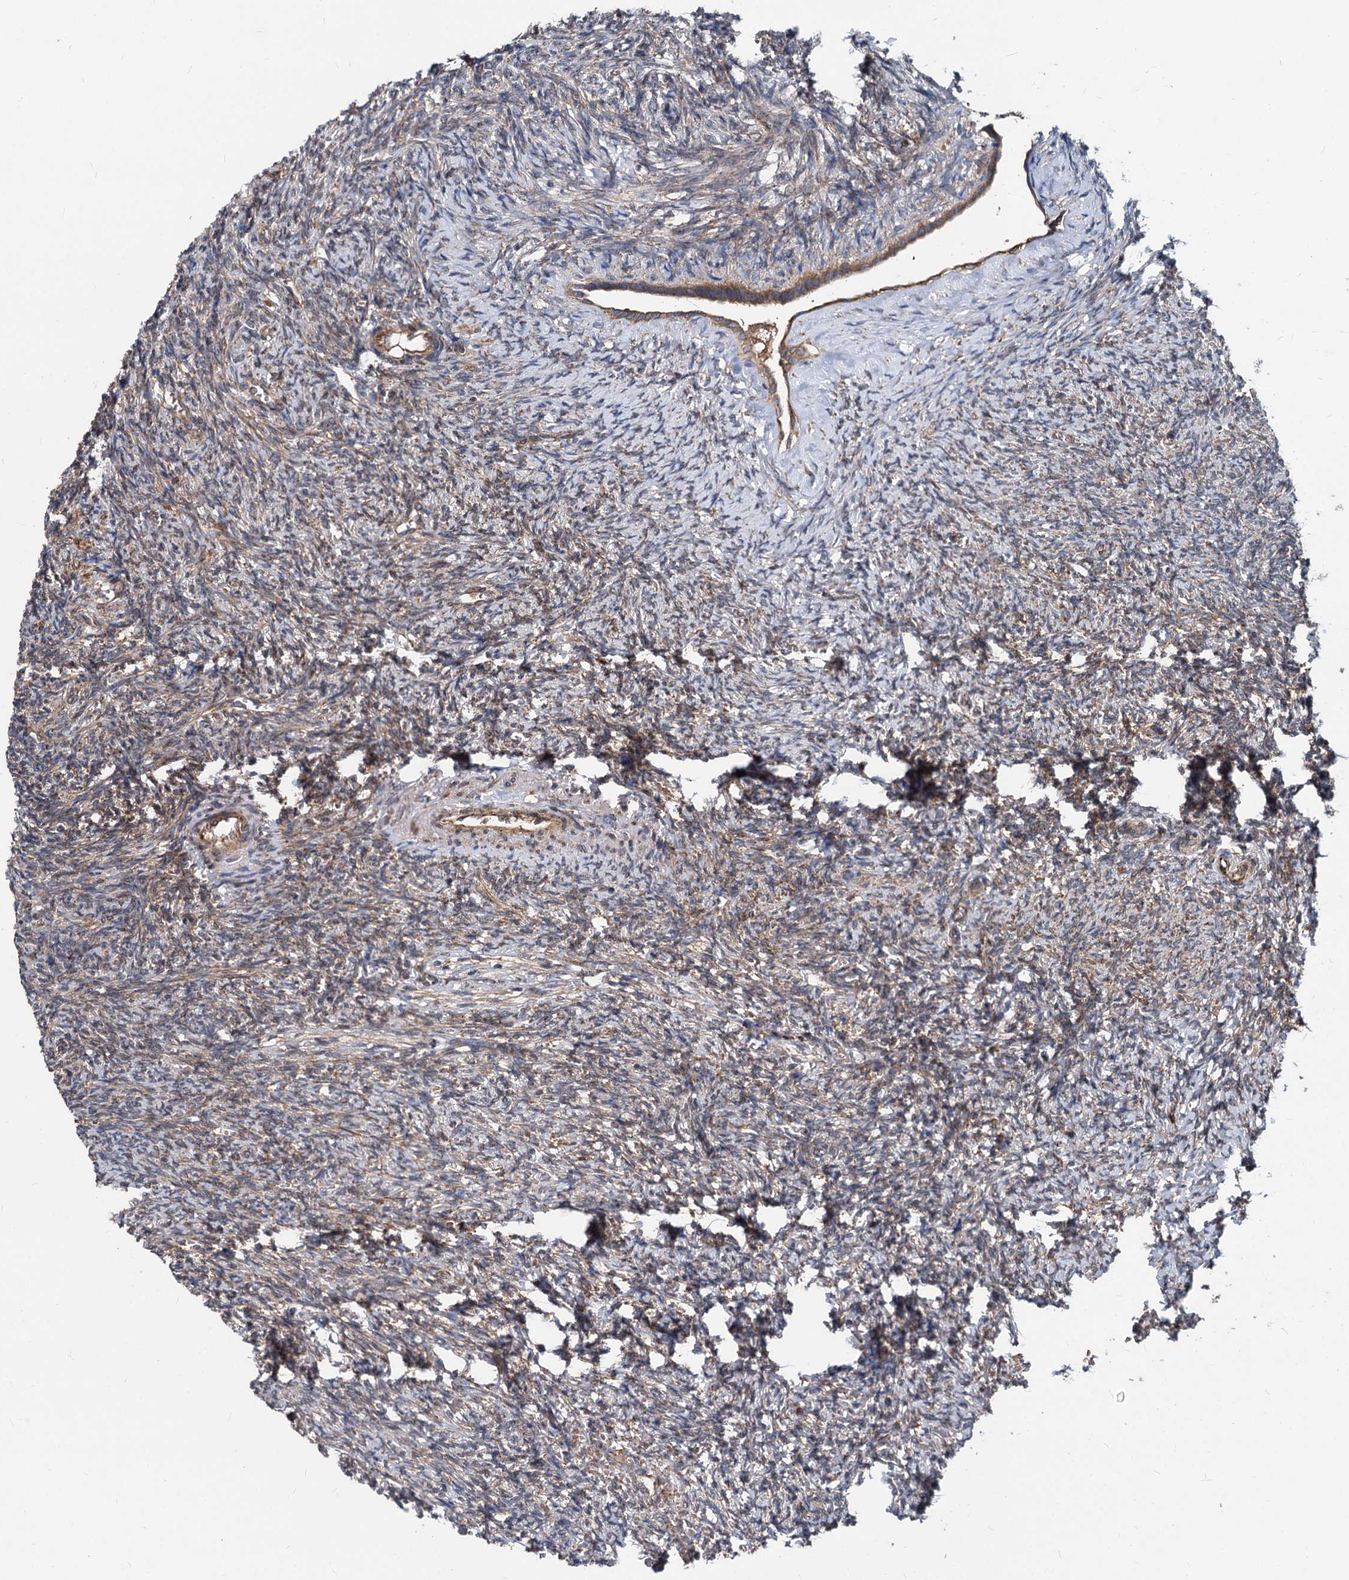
{"staining": {"intensity": "weak", "quantity": ">75%", "location": "cytoplasmic/membranous"}, "tissue": "ovary", "cell_type": "Ovarian stroma cells", "image_type": "normal", "snomed": [{"axis": "morphology", "description": "Normal tissue, NOS"}, {"axis": "topography", "description": "Ovary"}], "caption": "A low amount of weak cytoplasmic/membranous positivity is present in about >75% of ovarian stroma cells in benign ovary.", "gene": "STIM1", "patient": {"sex": "female", "age": 41}}